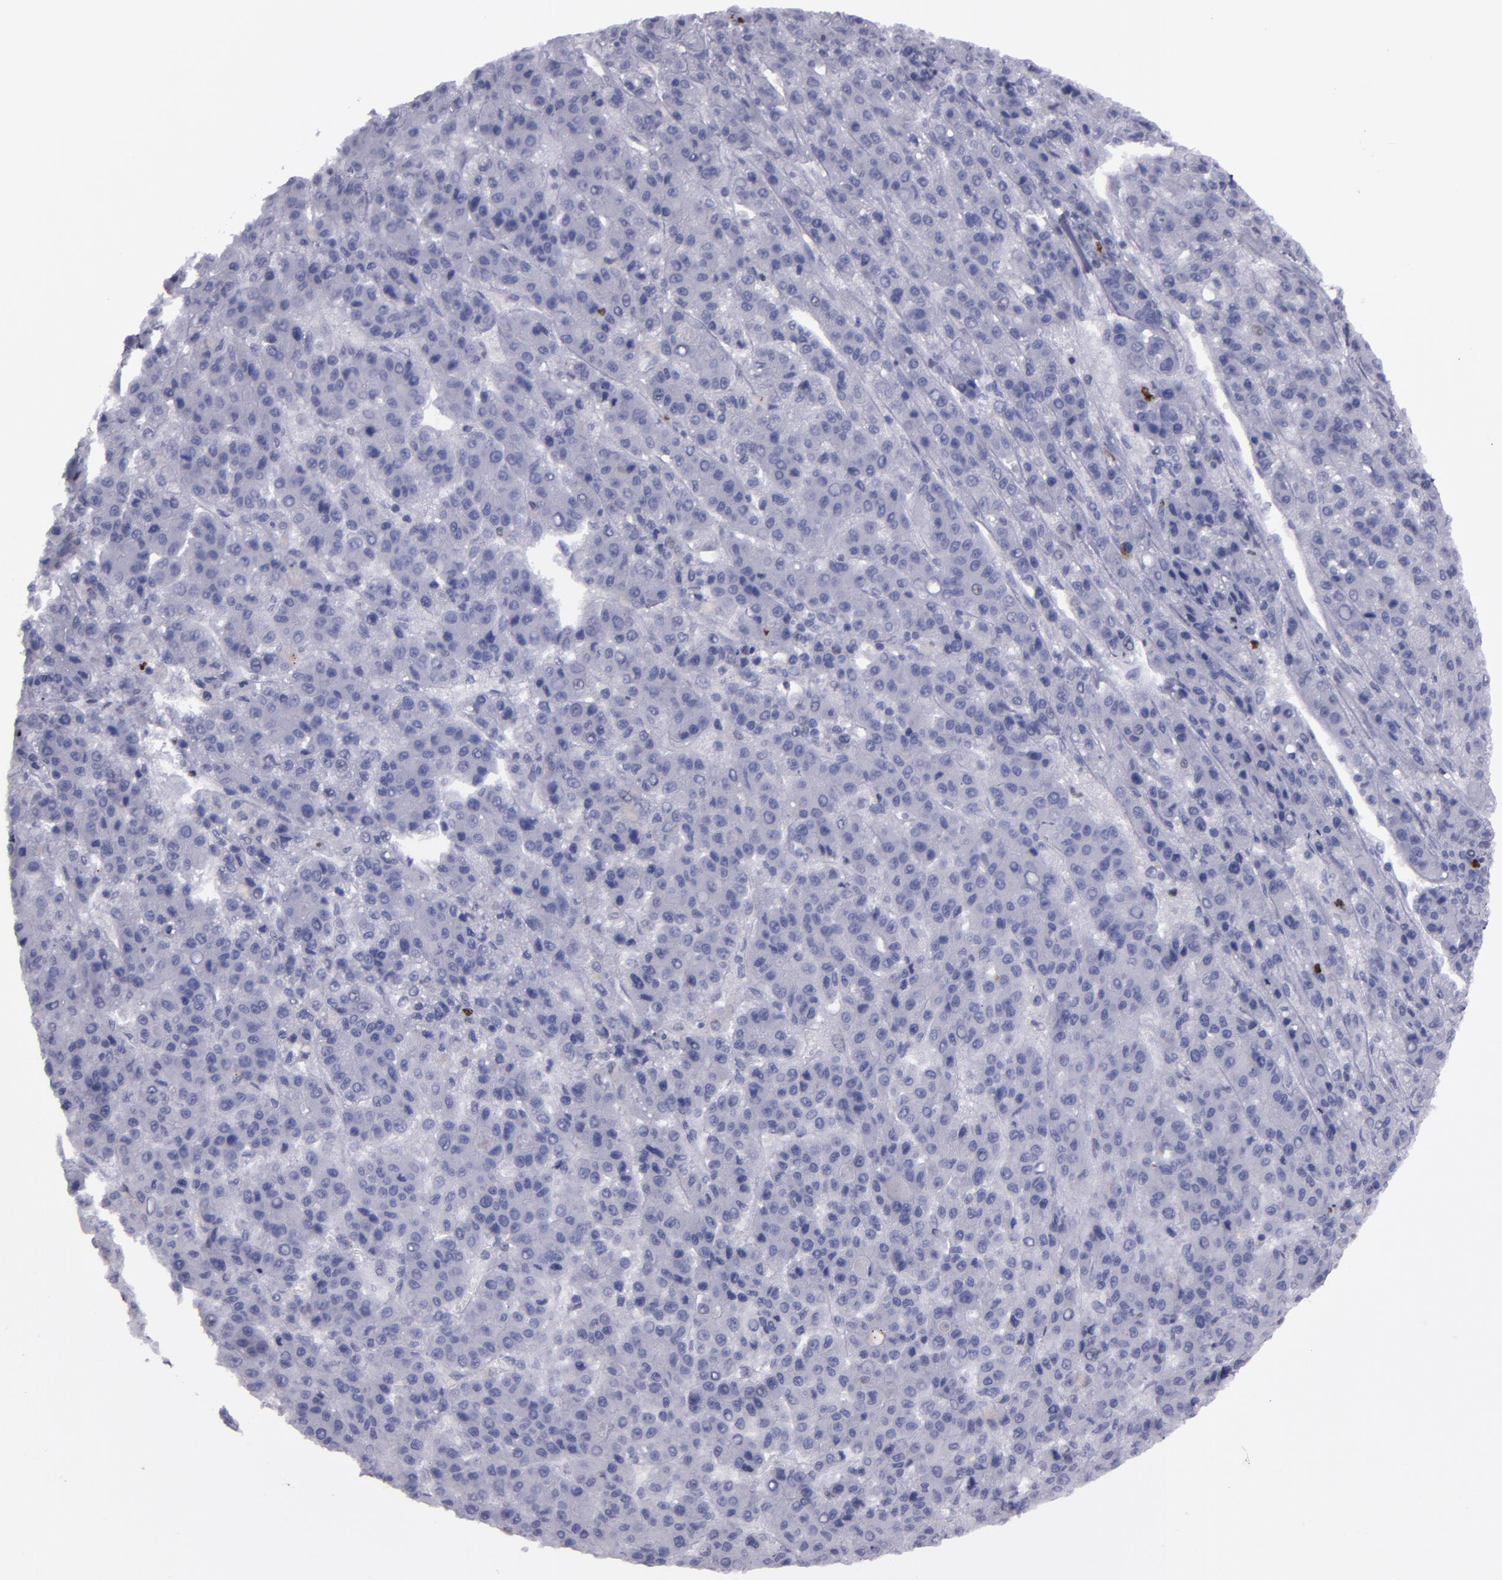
{"staining": {"intensity": "negative", "quantity": "none", "location": "none"}, "tissue": "liver cancer", "cell_type": "Tumor cells", "image_type": "cancer", "snomed": [{"axis": "morphology", "description": "Carcinoma, Hepatocellular, NOS"}, {"axis": "topography", "description": "Liver"}], "caption": "IHC of hepatocellular carcinoma (liver) displays no expression in tumor cells.", "gene": "IRF8", "patient": {"sex": "male", "age": 70}}